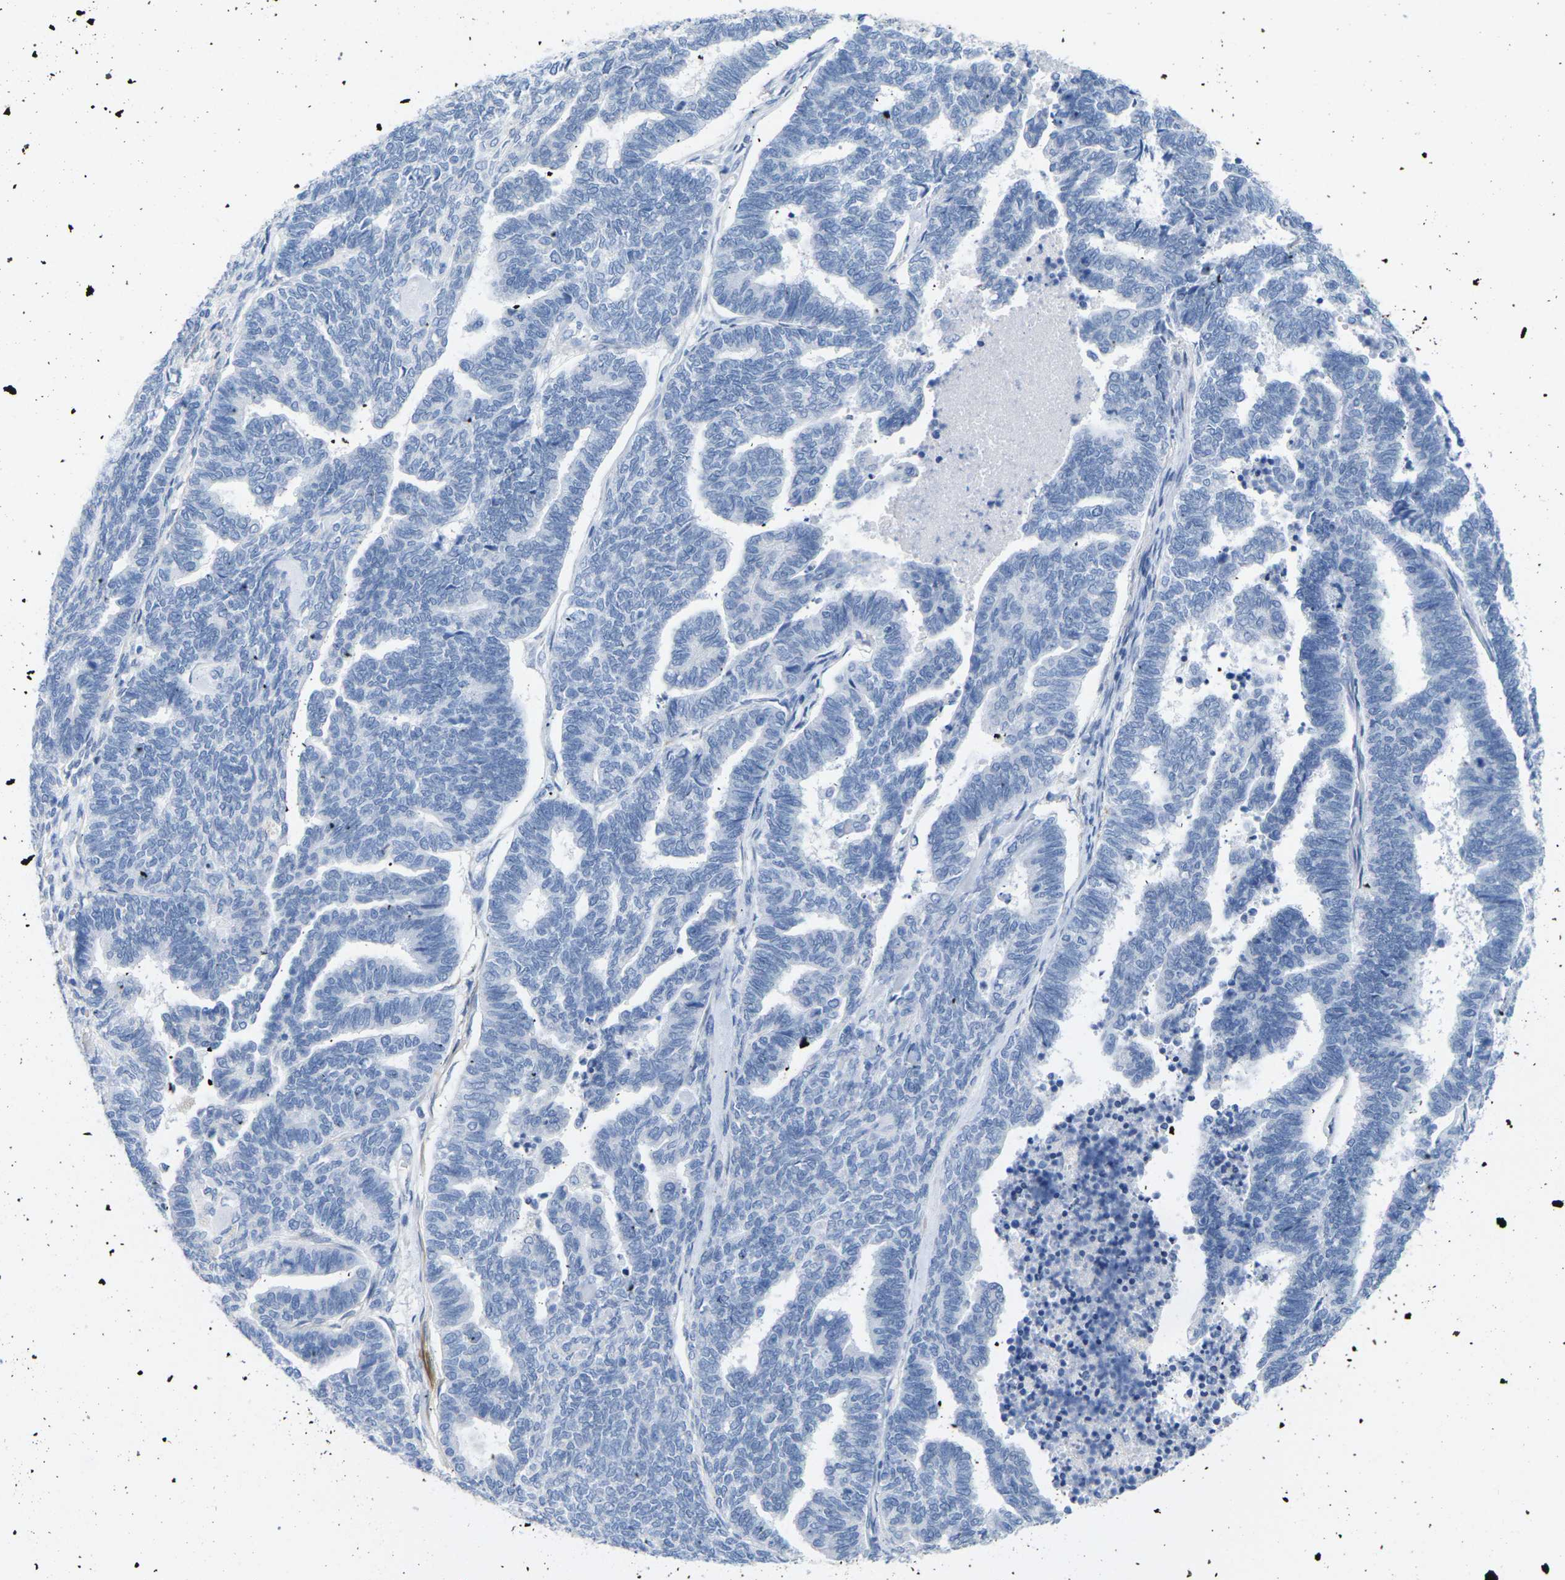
{"staining": {"intensity": "negative", "quantity": "none", "location": "none"}, "tissue": "endometrial cancer", "cell_type": "Tumor cells", "image_type": "cancer", "snomed": [{"axis": "morphology", "description": "Adenocarcinoma, NOS"}, {"axis": "topography", "description": "Endometrium"}], "caption": "Tumor cells show no significant staining in adenocarcinoma (endometrial). (Brightfield microscopy of DAB (3,3'-diaminobenzidine) immunohistochemistry (IHC) at high magnification).", "gene": "CNN1", "patient": {"sex": "female", "age": 70}}